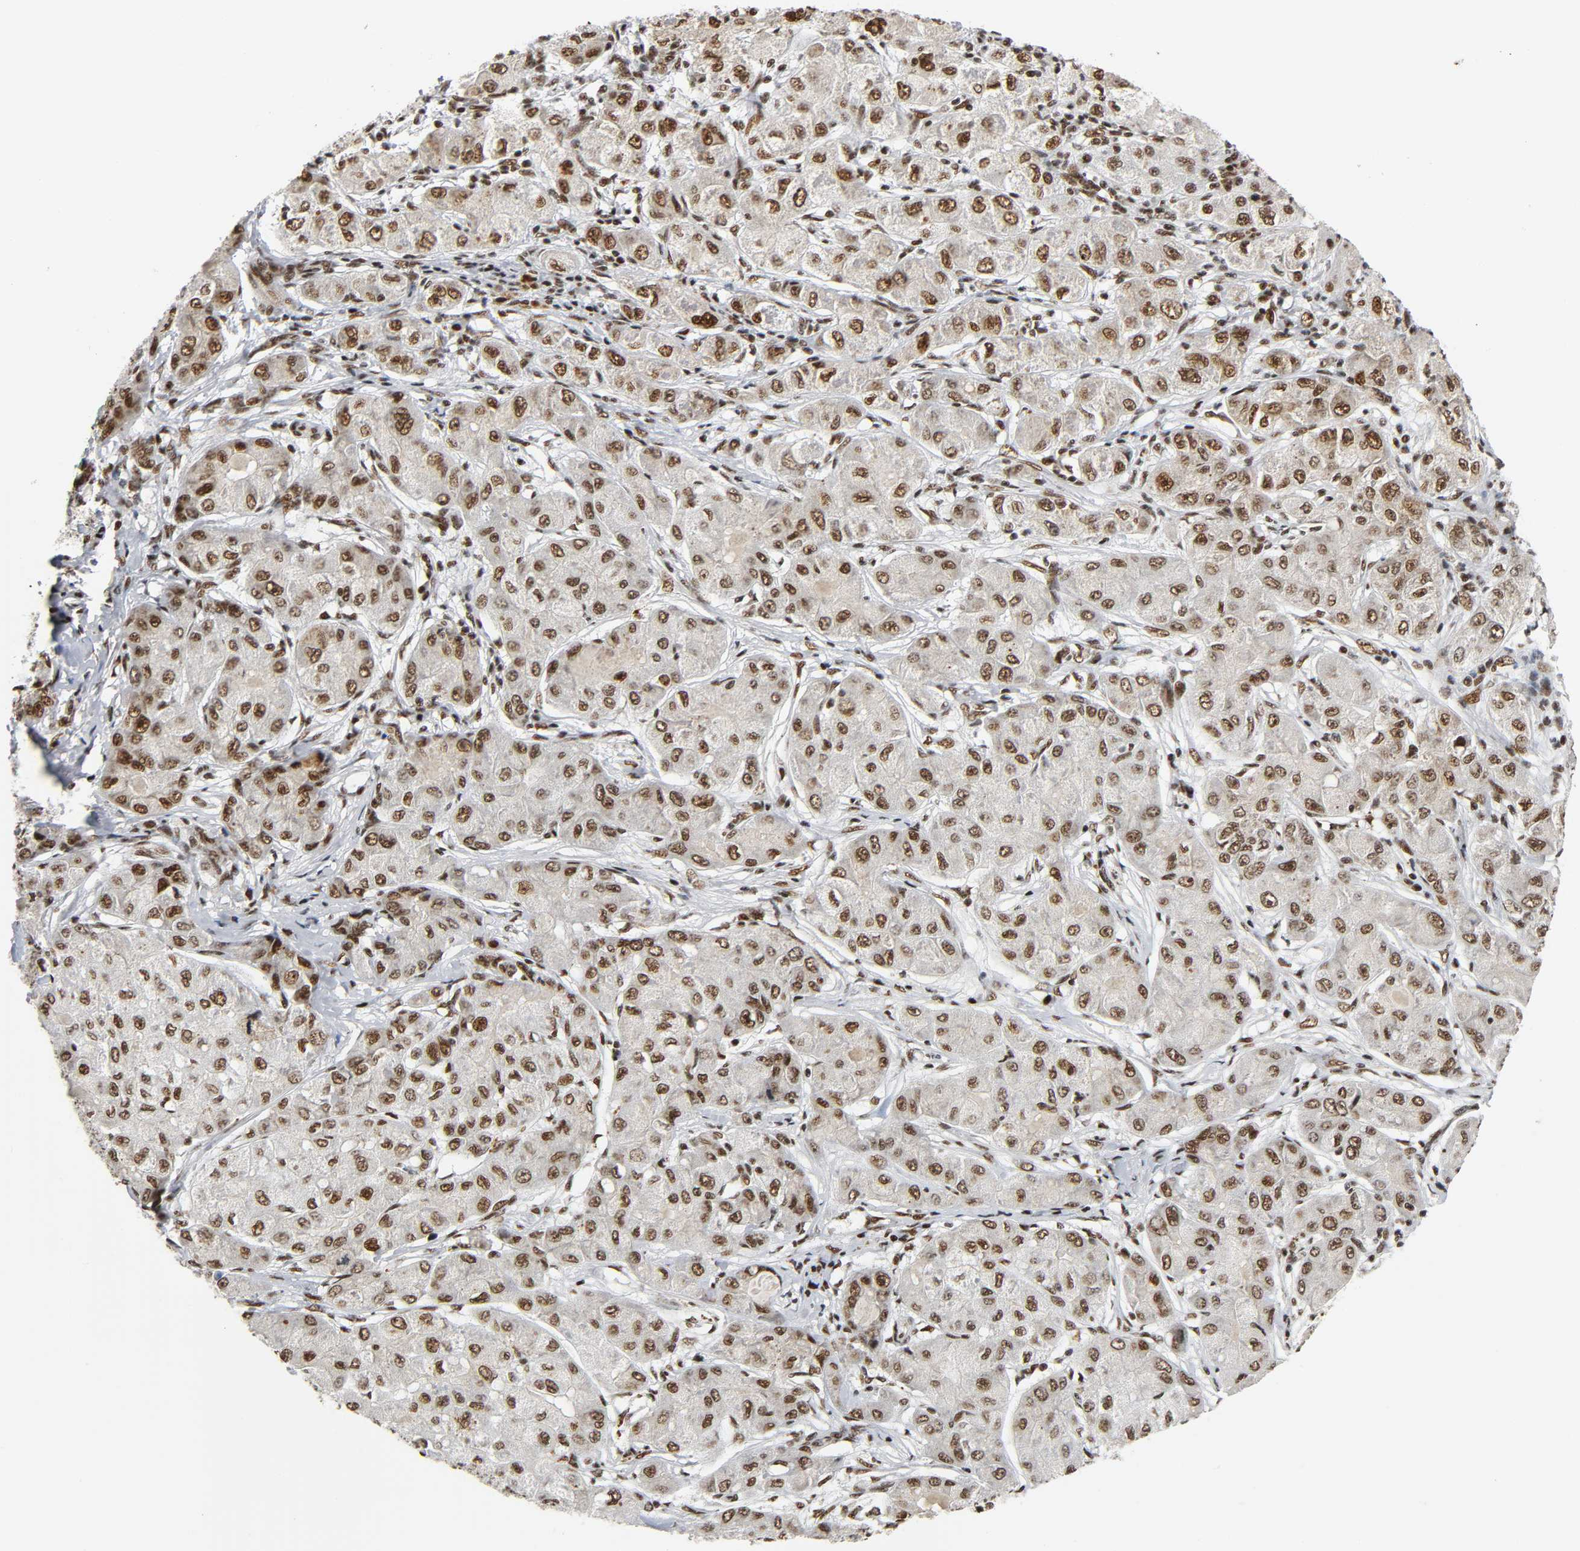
{"staining": {"intensity": "strong", "quantity": ">75%", "location": "nuclear"}, "tissue": "liver cancer", "cell_type": "Tumor cells", "image_type": "cancer", "snomed": [{"axis": "morphology", "description": "Carcinoma, Hepatocellular, NOS"}, {"axis": "topography", "description": "Liver"}], "caption": "Immunohistochemical staining of liver cancer displays high levels of strong nuclear protein positivity in approximately >75% of tumor cells.", "gene": "CDK9", "patient": {"sex": "male", "age": 80}}